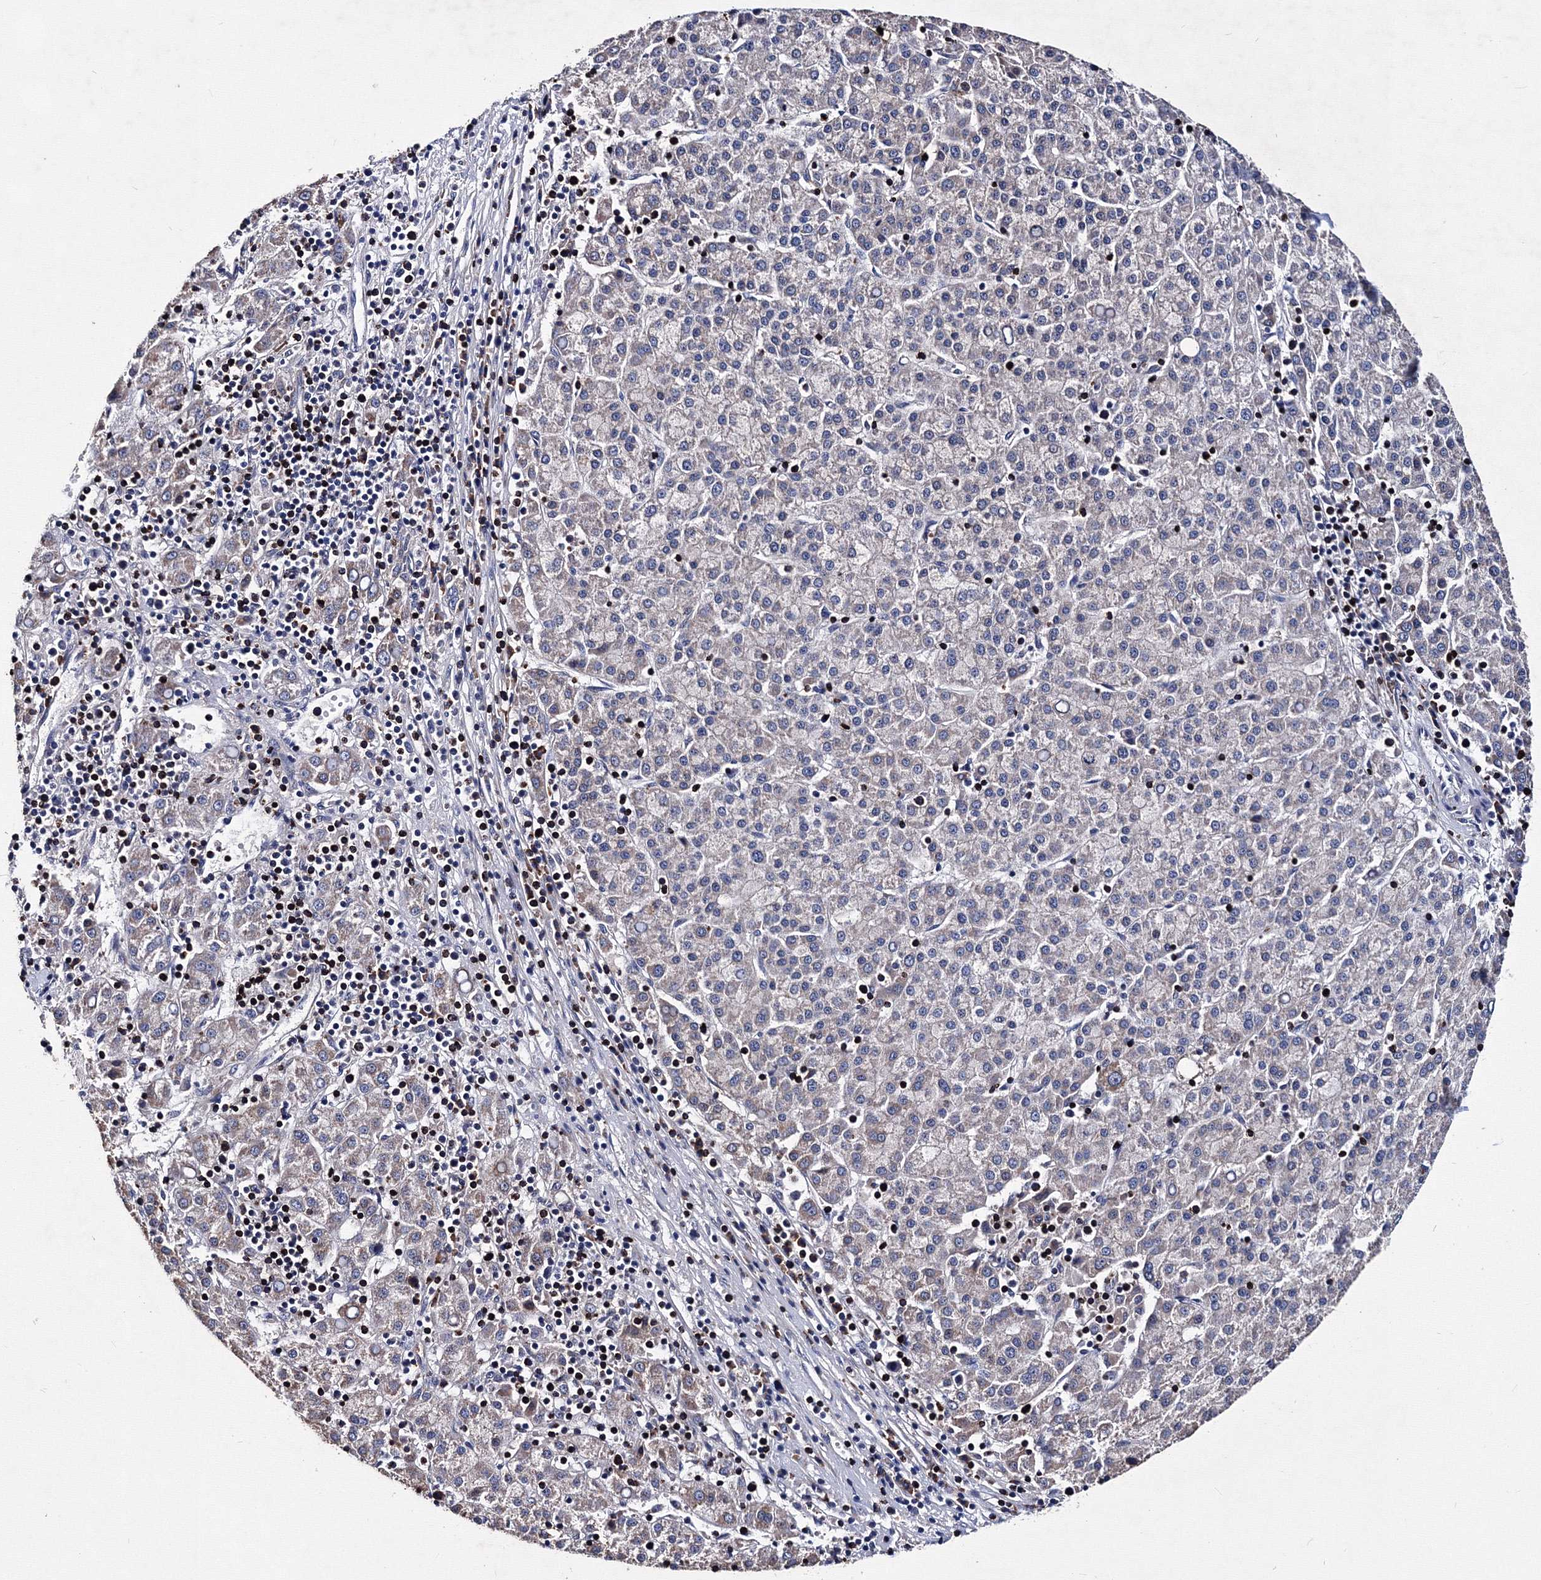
{"staining": {"intensity": "weak", "quantity": "<25%", "location": "cytoplasmic/membranous"}, "tissue": "liver cancer", "cell_type": "Tumor cells", "image_type": "cancer", "snomed": [{"axis": "morphology", "description": "Carcinoma, Hepatocellular, NOS"}, {"axis": "topography", "description": "Liver"}], "caption": "A photomicrograph of hepatocellular carcinoma (liver) stained for a protein exhibits no brown staining in tumor cells.", "gene": "PHYKPL", "patient": {"sex": "female", "age": 58}}